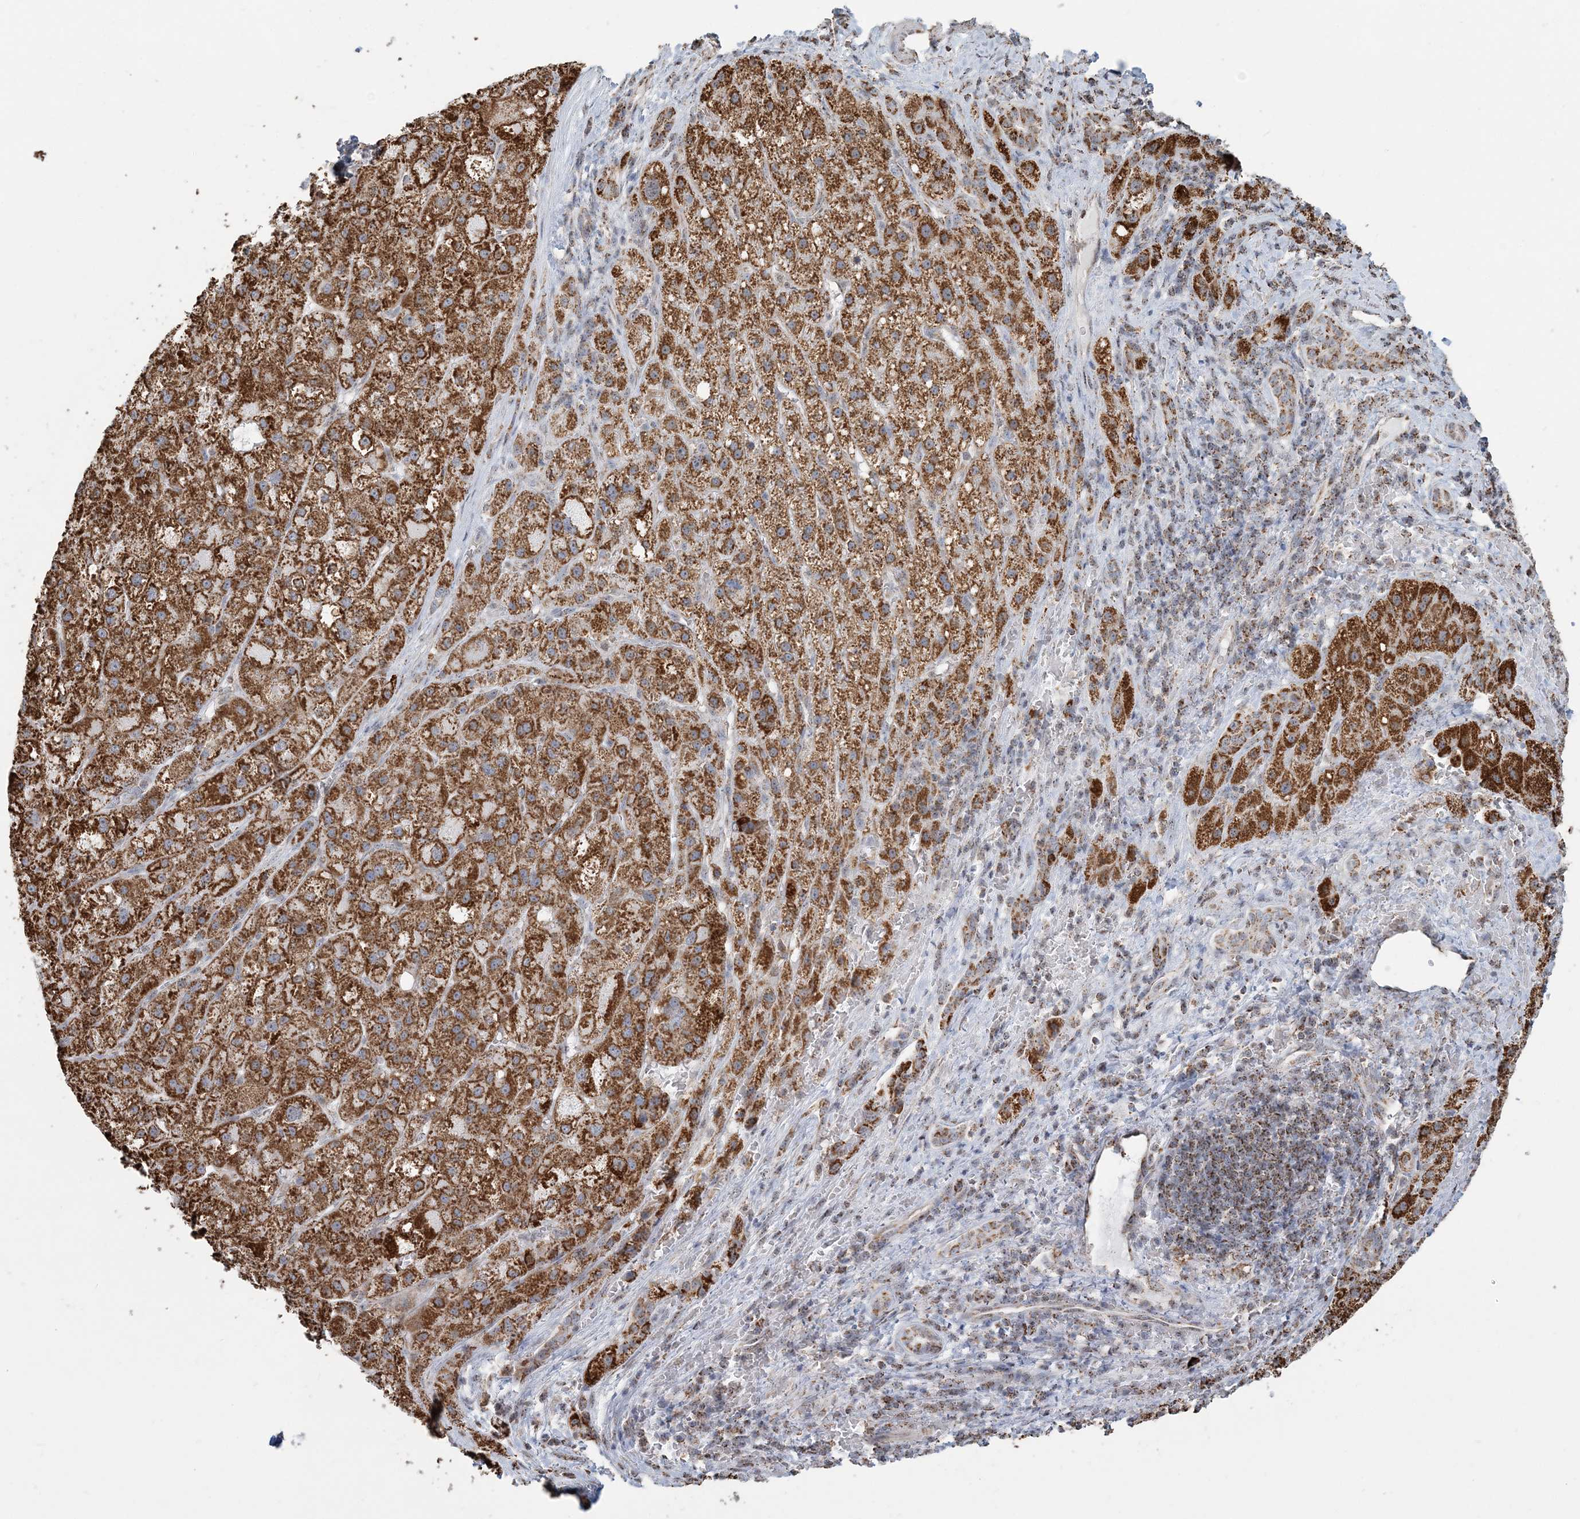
{"staining": {"intensity": "strong", "quantity": ">75%", "location": "cytoplasmic/membranous"}, "tissue": "liver cancer", "cell_type": "Tumor cells", "image_type": "cancer", "snomed": [{"axis": "morphology", "description": "Carcinoma, Hepatocellular, NOS"}, {"axis": "topography", "description": "Liver"}], "caption": "This image displays immunohistochemistry (IHC) staining of human liver cancer (hepatocellular carcinoma), with high strong cytoplasmic/membranous positivity in approximately >75% of tumor cells.", "gene": "SUCLG1", "patient": {"sex": "male", "age": 57}}